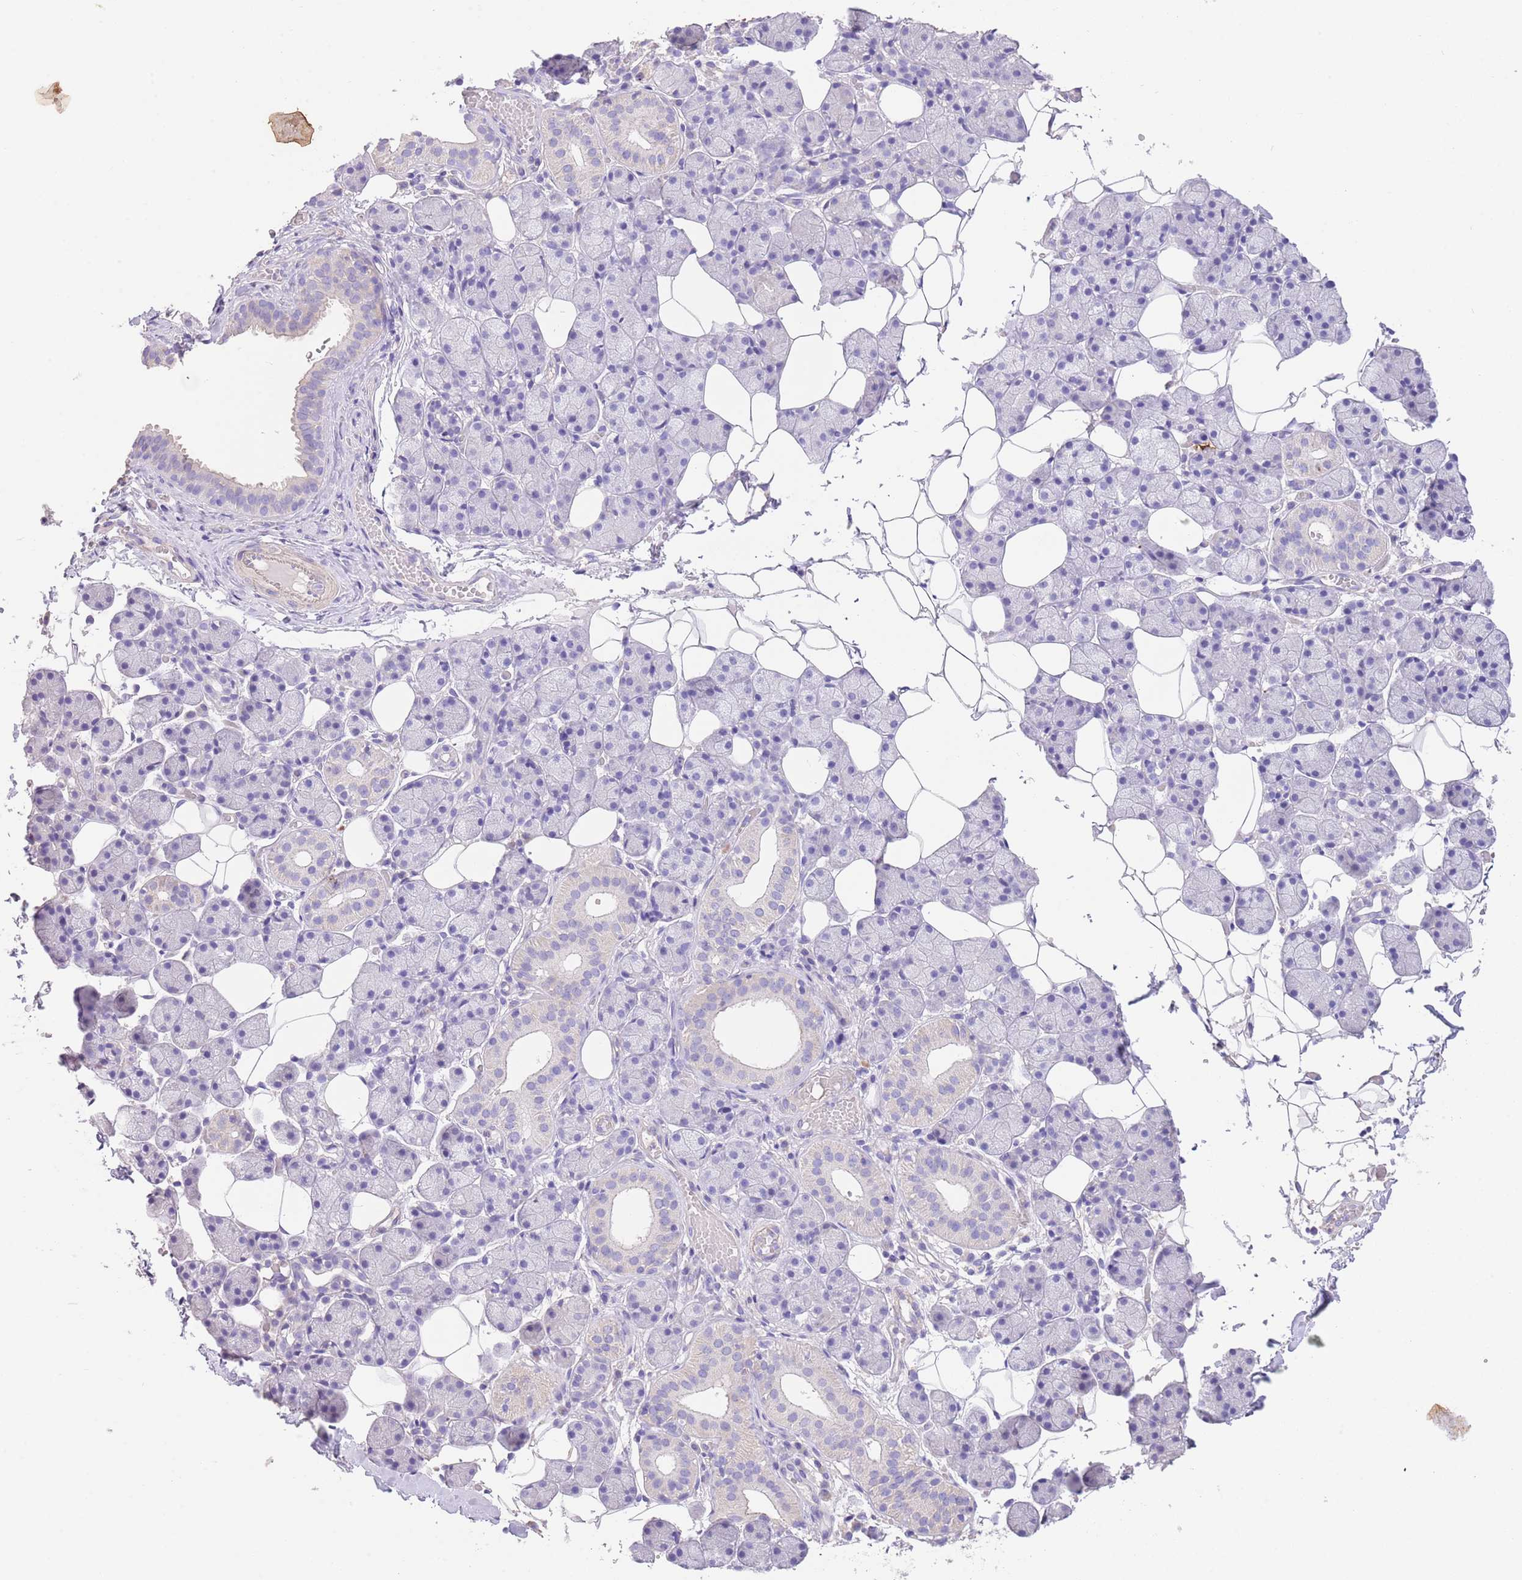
{"staining": {"intensity": "negative", "quantity": "none", "location": "none"}, "tissue": "salivary gland", "cell_type": "Glandular cells", "image_type": "normal", "snomed": [{"axis": "morphology", "description": "Normal tissue, NOS"}, {"axis": "topography", "description": "Salivary gland"}], "caption": "Immunohistochemical staining of unremarkable salivary gland displays no significant staining in glandular cells. (Brightfield microscopy of DAB (3,3'-diaminobenzidine) immunohistochemistry (IHC) at high magnification).", "gene": "SFTPA1", "patient": {"sex": "female", "age": 33}}